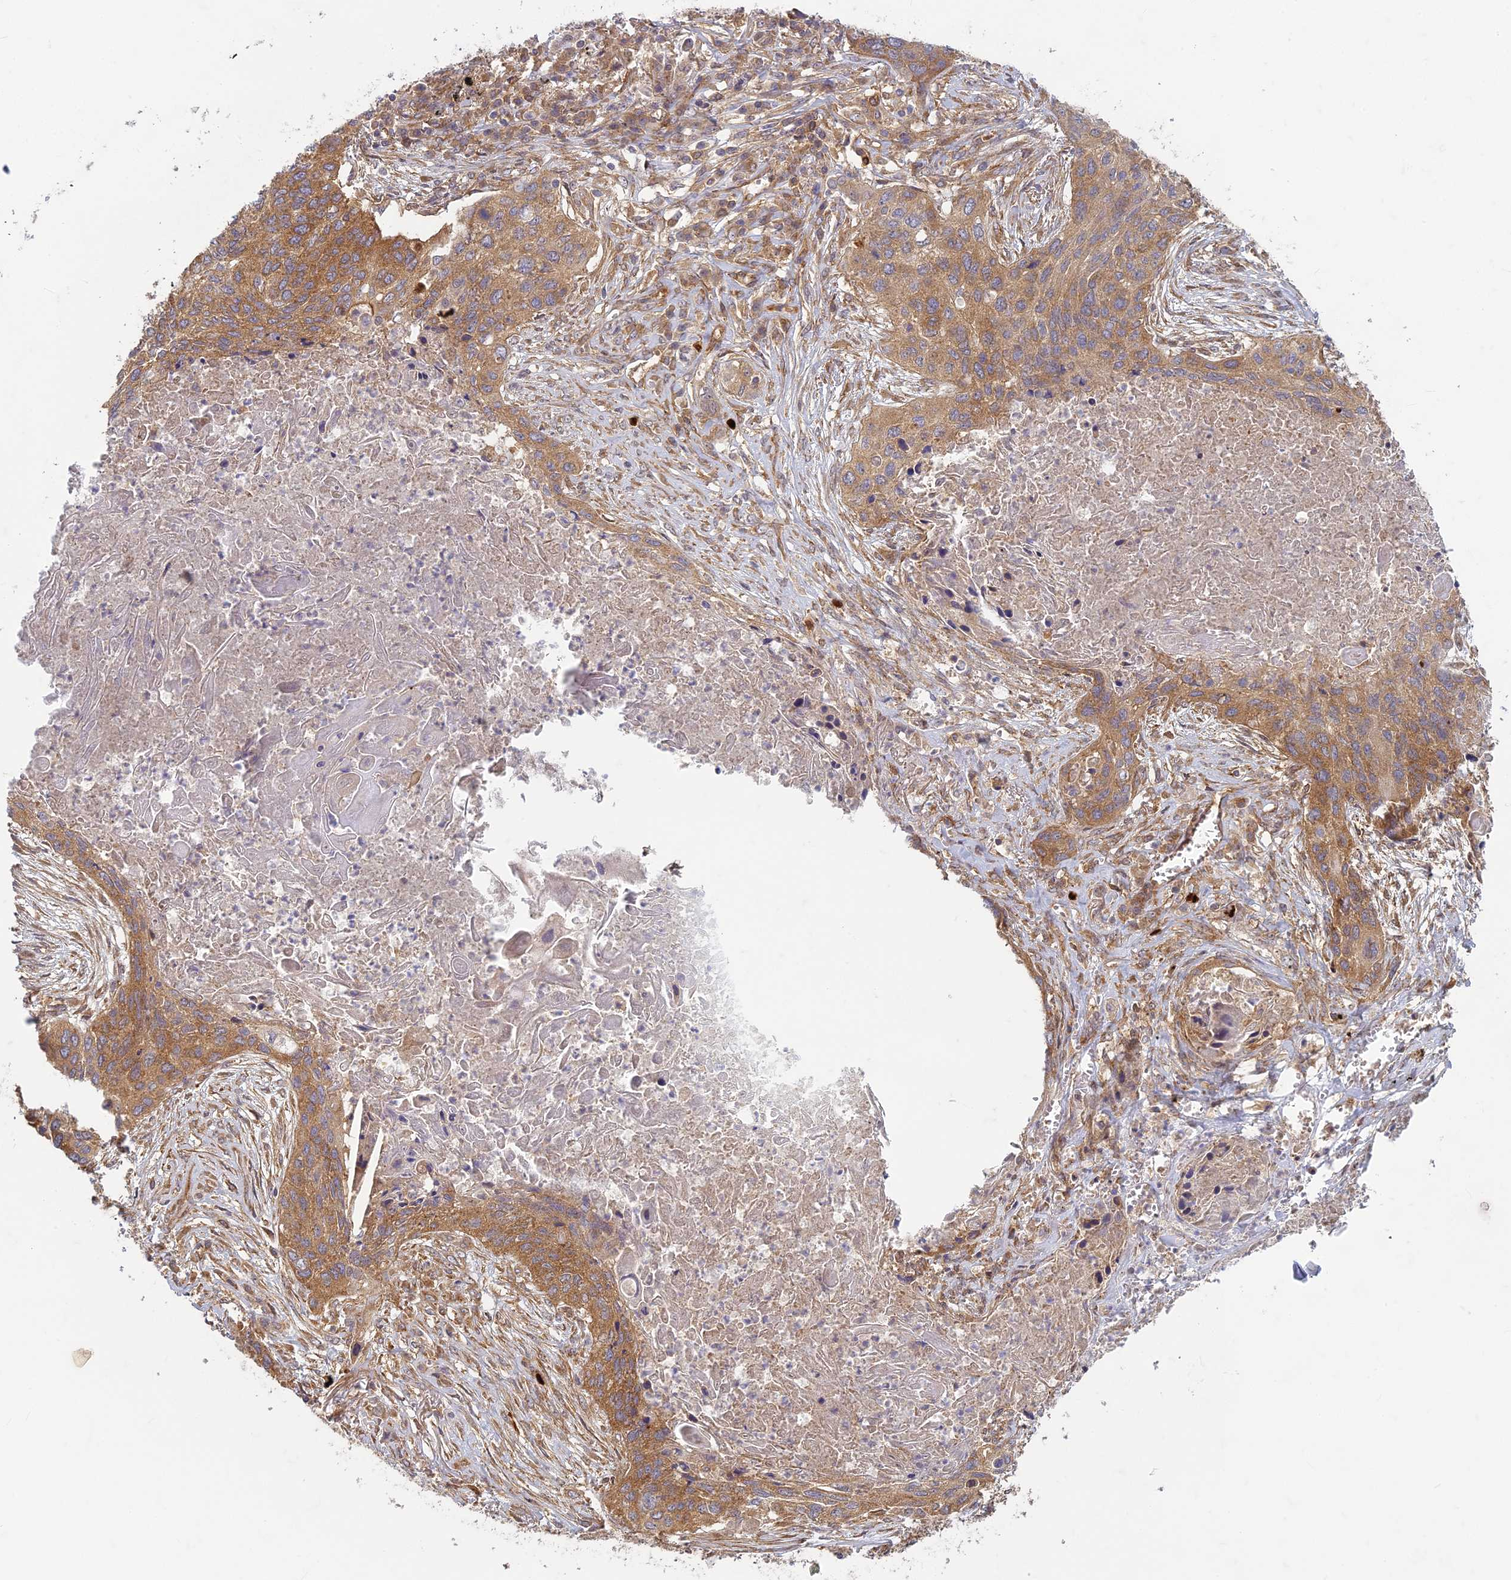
{"staining": {"intensity": "moderate", "quantity": ">75%", "location": "cytoplasmic/membranous"}, "tissue": "lung cancer", "cell_type": "Tumor cells", "image_type": "cancer", "snomed": [{"axis": "morphology", "description": "Squamous cell carcinoma, NOS"}, {"axis": "topography", "description": "Lung"}], "caption": "A photomicrograph showing moderate cytoplasmic/membranous expression in approximately >75% of tumor cells in lung cancer (squamous cell carcinoma), as visualized by brown immunohistochemical staining.", "gene": "TCF25", "patient": {"sex": "female", "age": 63}}